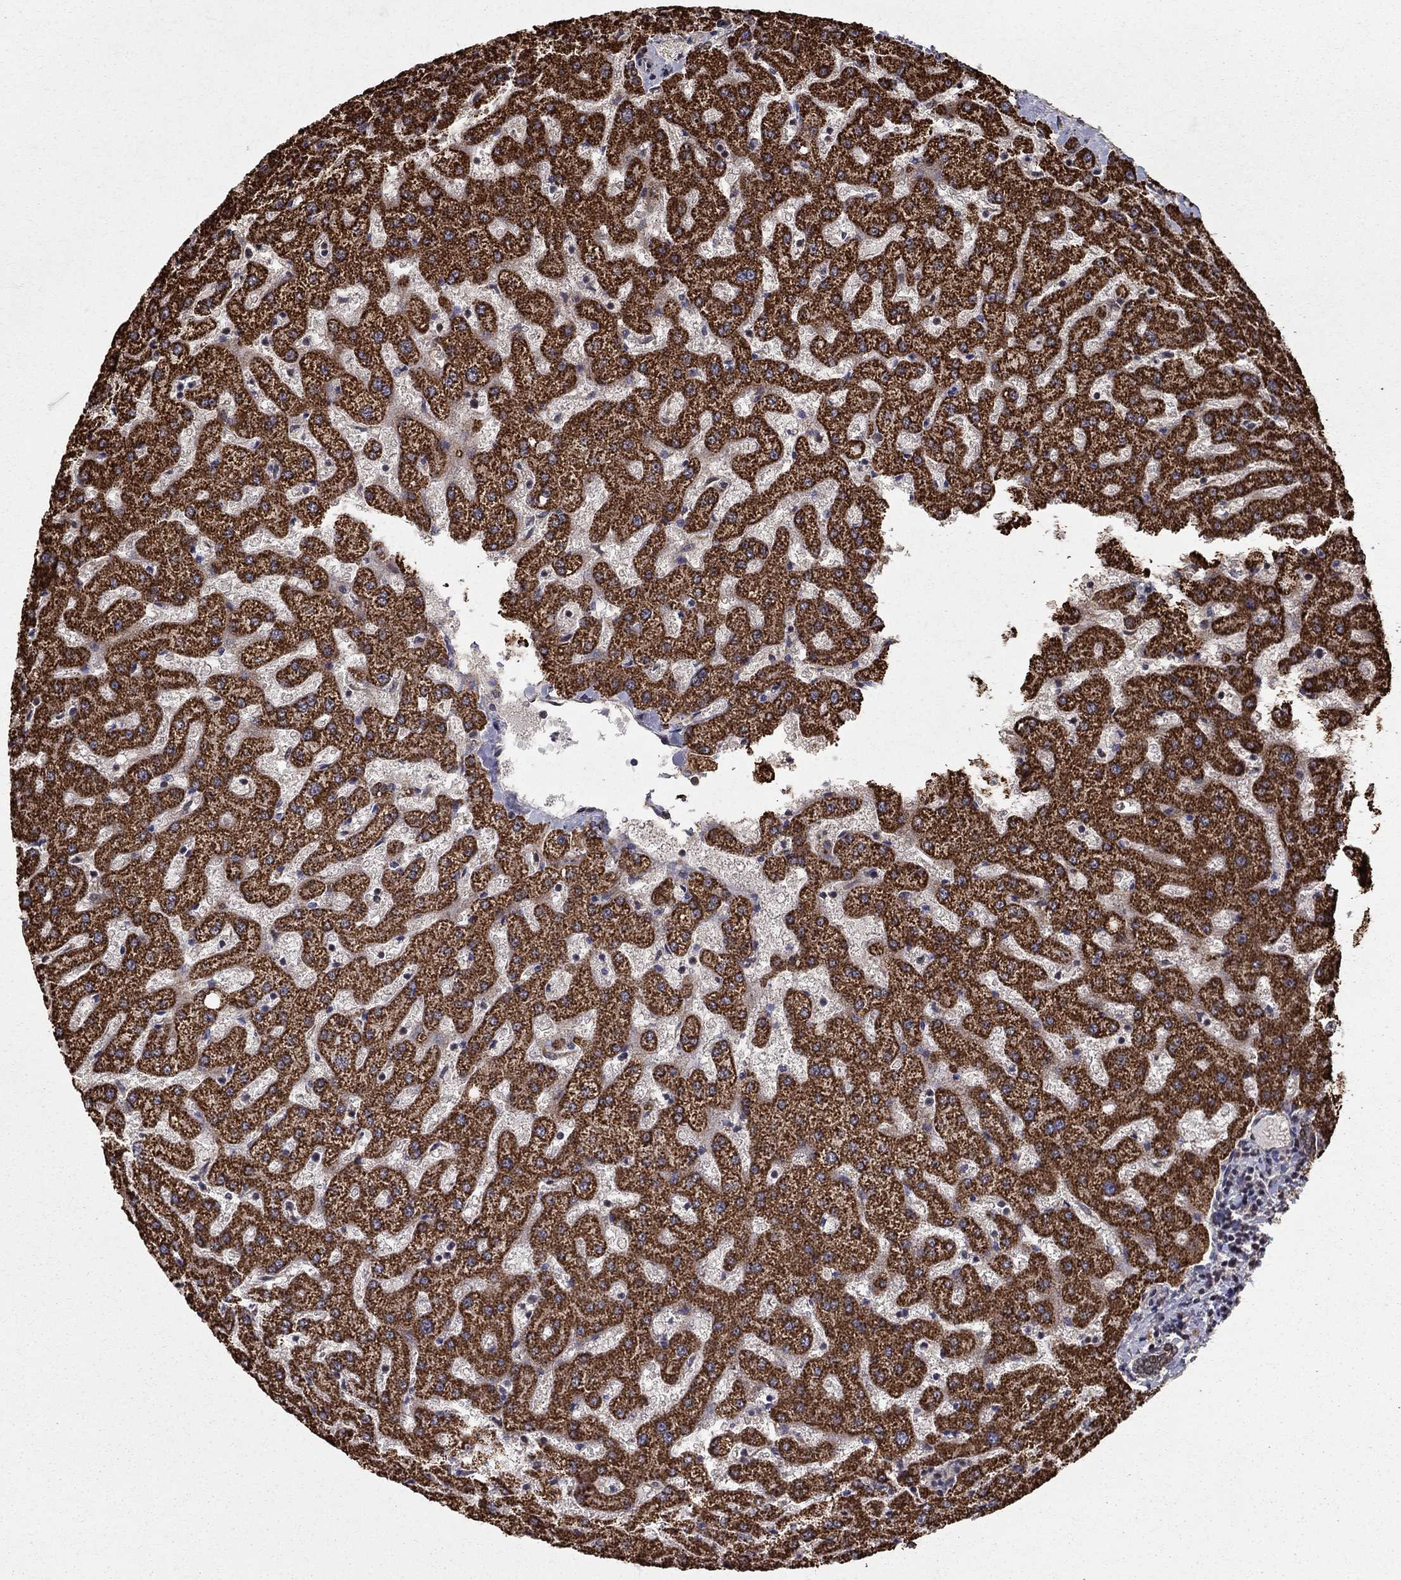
{"staining": {"intensity": "negative", "quantity": "none", "location": "none"}, "tissue": "liver", "cell_type": "Cholangiocytes", "image_type": "normal", "snomed": [{"axis": "morphology", "description": "Normal tissue, NOS"}, {"axis": "topography", "description": "Liver"}], "caption": "This is an IHC photomicrograph of unremarkable human liver. There is no positivity in cholangiocytes.", "gene": "ACOT13", "patient": {"sex": "female", "age": 50}}